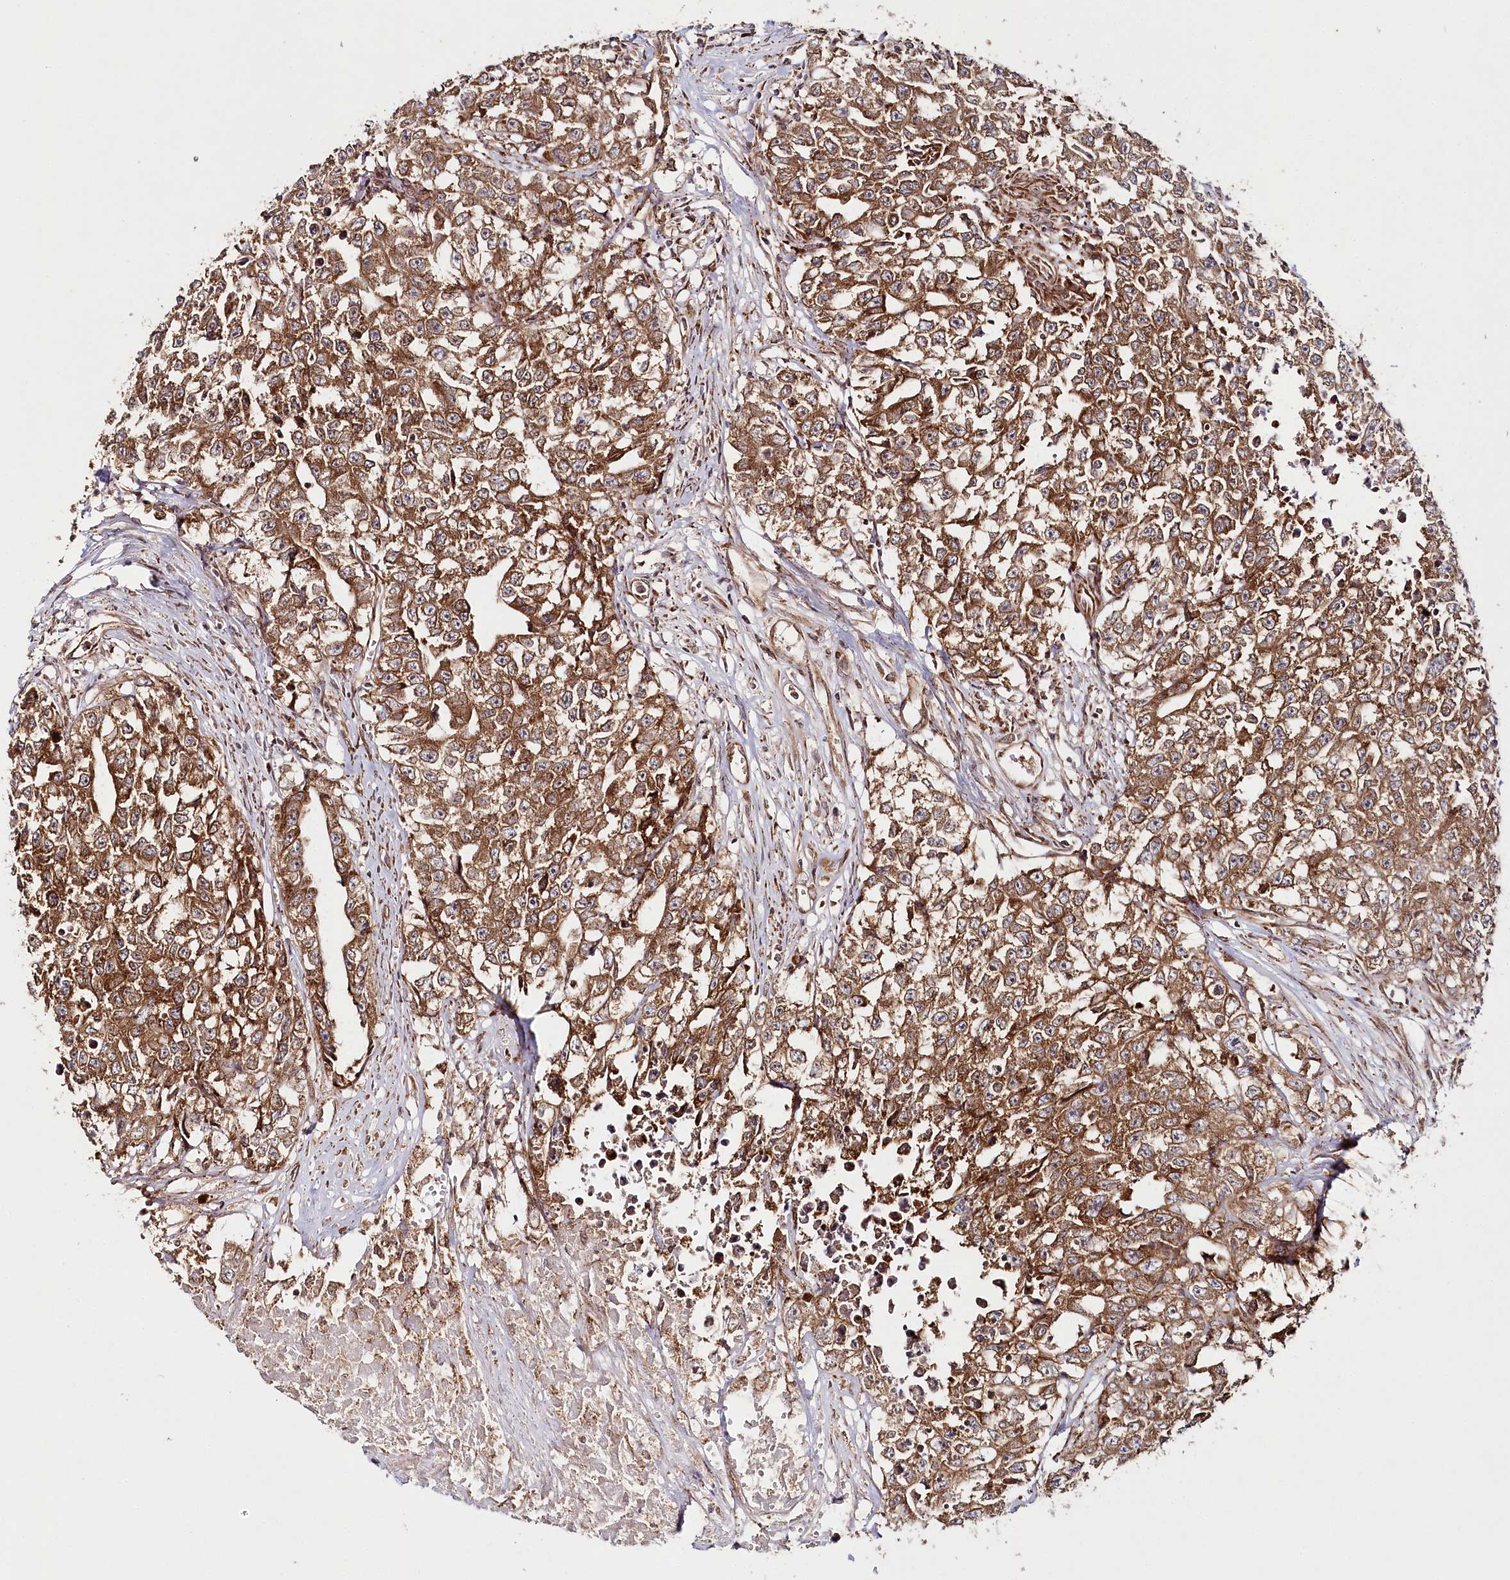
{"staining": {"intensity": "moderate", "quantity": ">75%", "location": "cytoplasmic/membranous"}, "tissue": "testis cancer", "cell_type": "Tumor cells", "image_type": "cancer", "snomed": [{"axis": "morphology", "description": "Seminoma, NOS"}, {"axis": "morphology", "description": "Carcinoma, Embryonal, NOS"}, {"axis": "topography", "description": "Testis"}], "caption": "Brown immunohistochemical staining in human seminoma (testis) shows moderate cytoplasmic/membranous positivity in approximately >75% of tumor cells.", "gene": "OTUD4", "patient": {"sex": "male", "age": 43}}